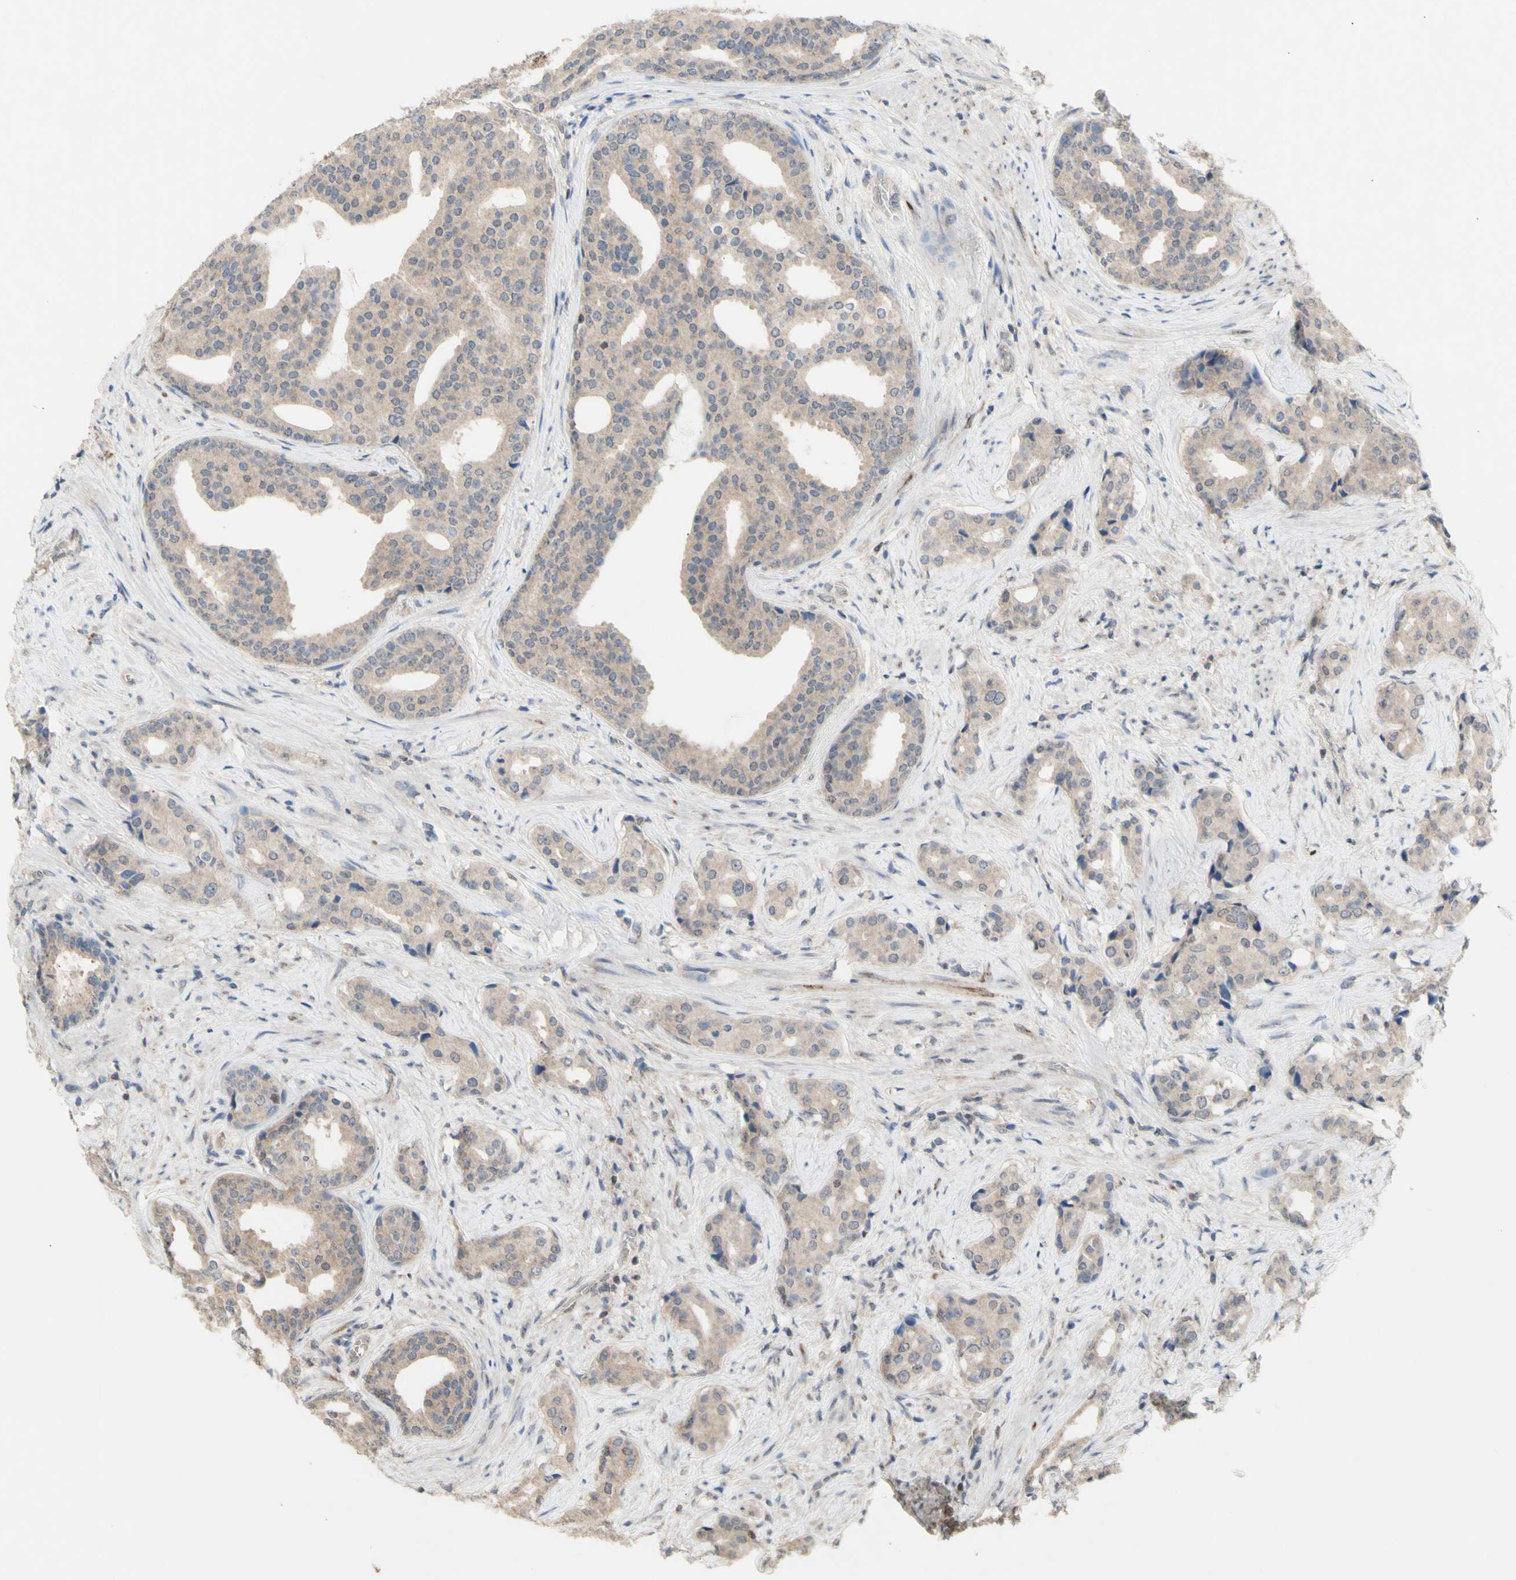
{"staining": {"intensity": "weak", "quantity": ">75%", "location": "cytoplasmic/membranous"}, "tissue": "prostate cancer", "cell_type": "Tumor cells", "image_type": "cancer", "snomed": [{"axis": "morphology", "description": "Adenocarcinoma, High grade"}, {"axis": "topography", "description": "Prostate"}], "caption": "A micrograph showing weak cytoplasmic/membranous positivity in about >75% of tumor cells in prostate cancer (high-grade adenocarcinoma), as visualized by brown immunohistochemical staining.", "gene": "NLRP1", "patient": {"sex": "male", "age": 71}}